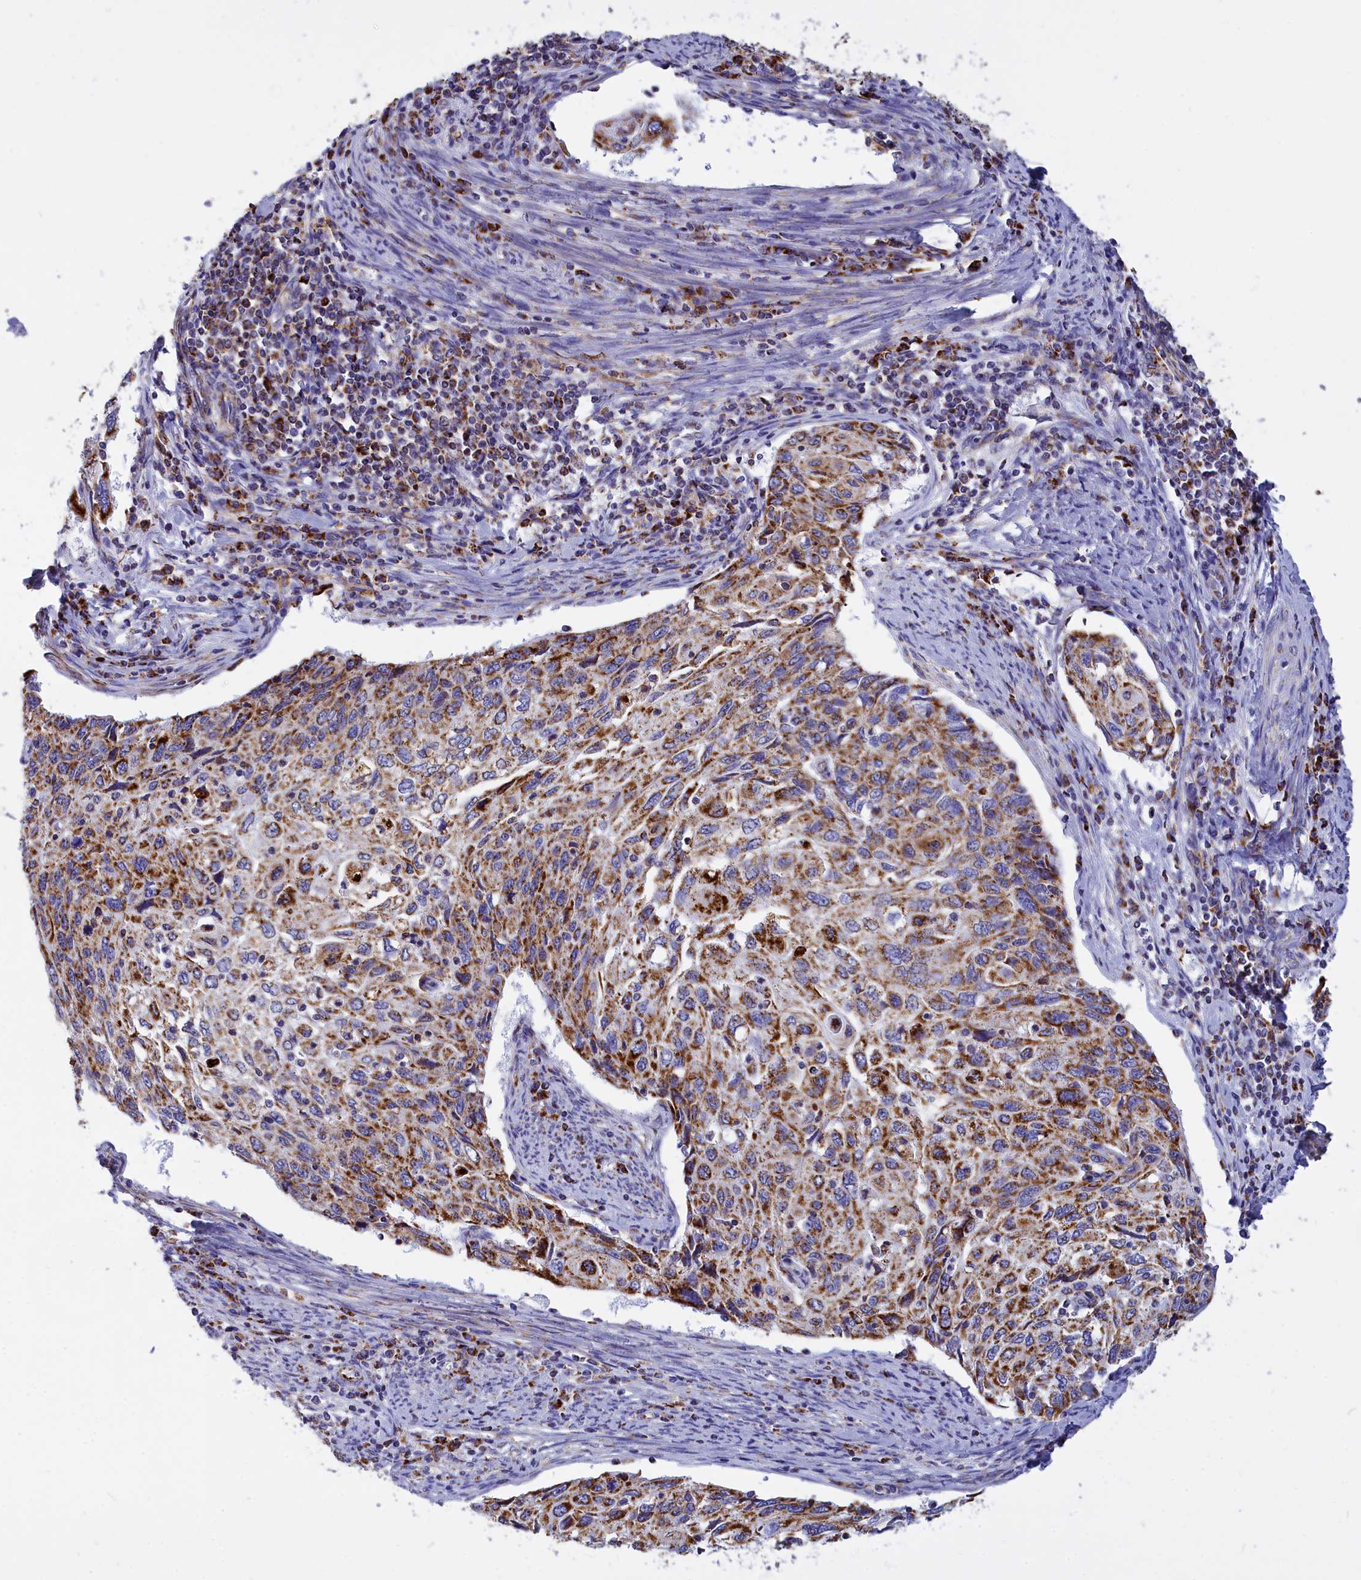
{"staining": {"intensity": "strong", "quantity": ">75%", "location": "cytoplasmic/membranous"}, "tissue": "cervical cancer", "cell_type": "Tumor cells", "image_type": "cancer", "snomed": [{"axis": "morphology", "description": "Squamous cell carcinoma, NOS"}, {"axis": "topography", "description": "Cervix"}], "caption": "Strong cytoplasmic/membranous protein positivity is present in about >75% of tumor cells in cervical cancer. (Brightfield microscopy of DAB IHC at high magnification).", "gene": "VDAC2", "patient": {"sex": "female", "age": 70}}